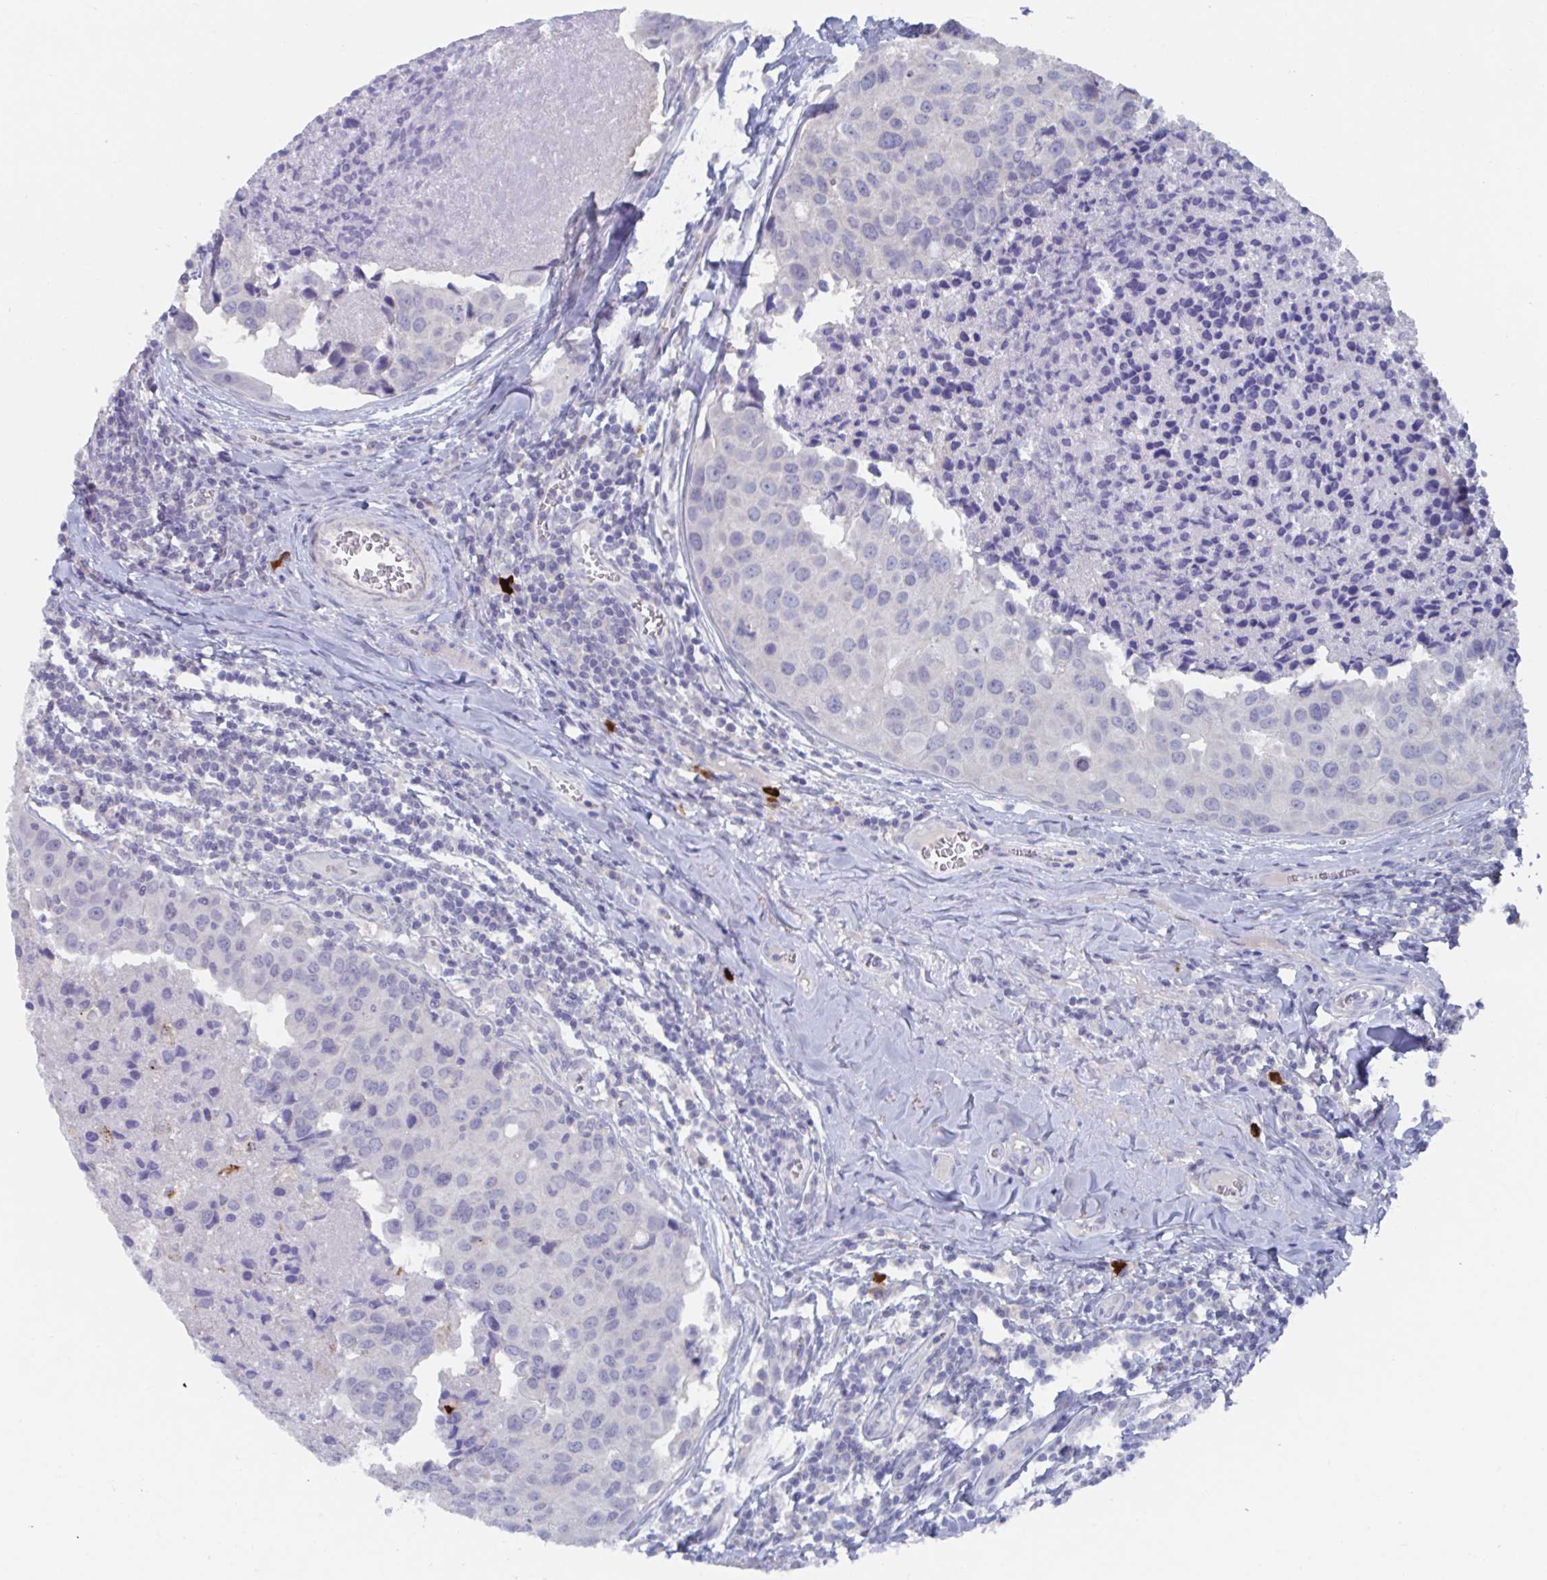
{"staining": {"intensity": "negative", "quantity": "none", "location": "none"}, "tissue": "breast cancer", "cell_type": "Tumor cells", "image_type": "cancer", "snomed": [{"axis": "morphology", "description": "Duct carcinoma"}, {"axis": "topography", "description": "Breast"}], "caption": "DAB immunohistochemical staining of breast infiltrating ductal carcinoma exhibits no significant positivity in tumor cells.", "gene": "KCNK5", "patient": {"sex": "female", "age": 24}}